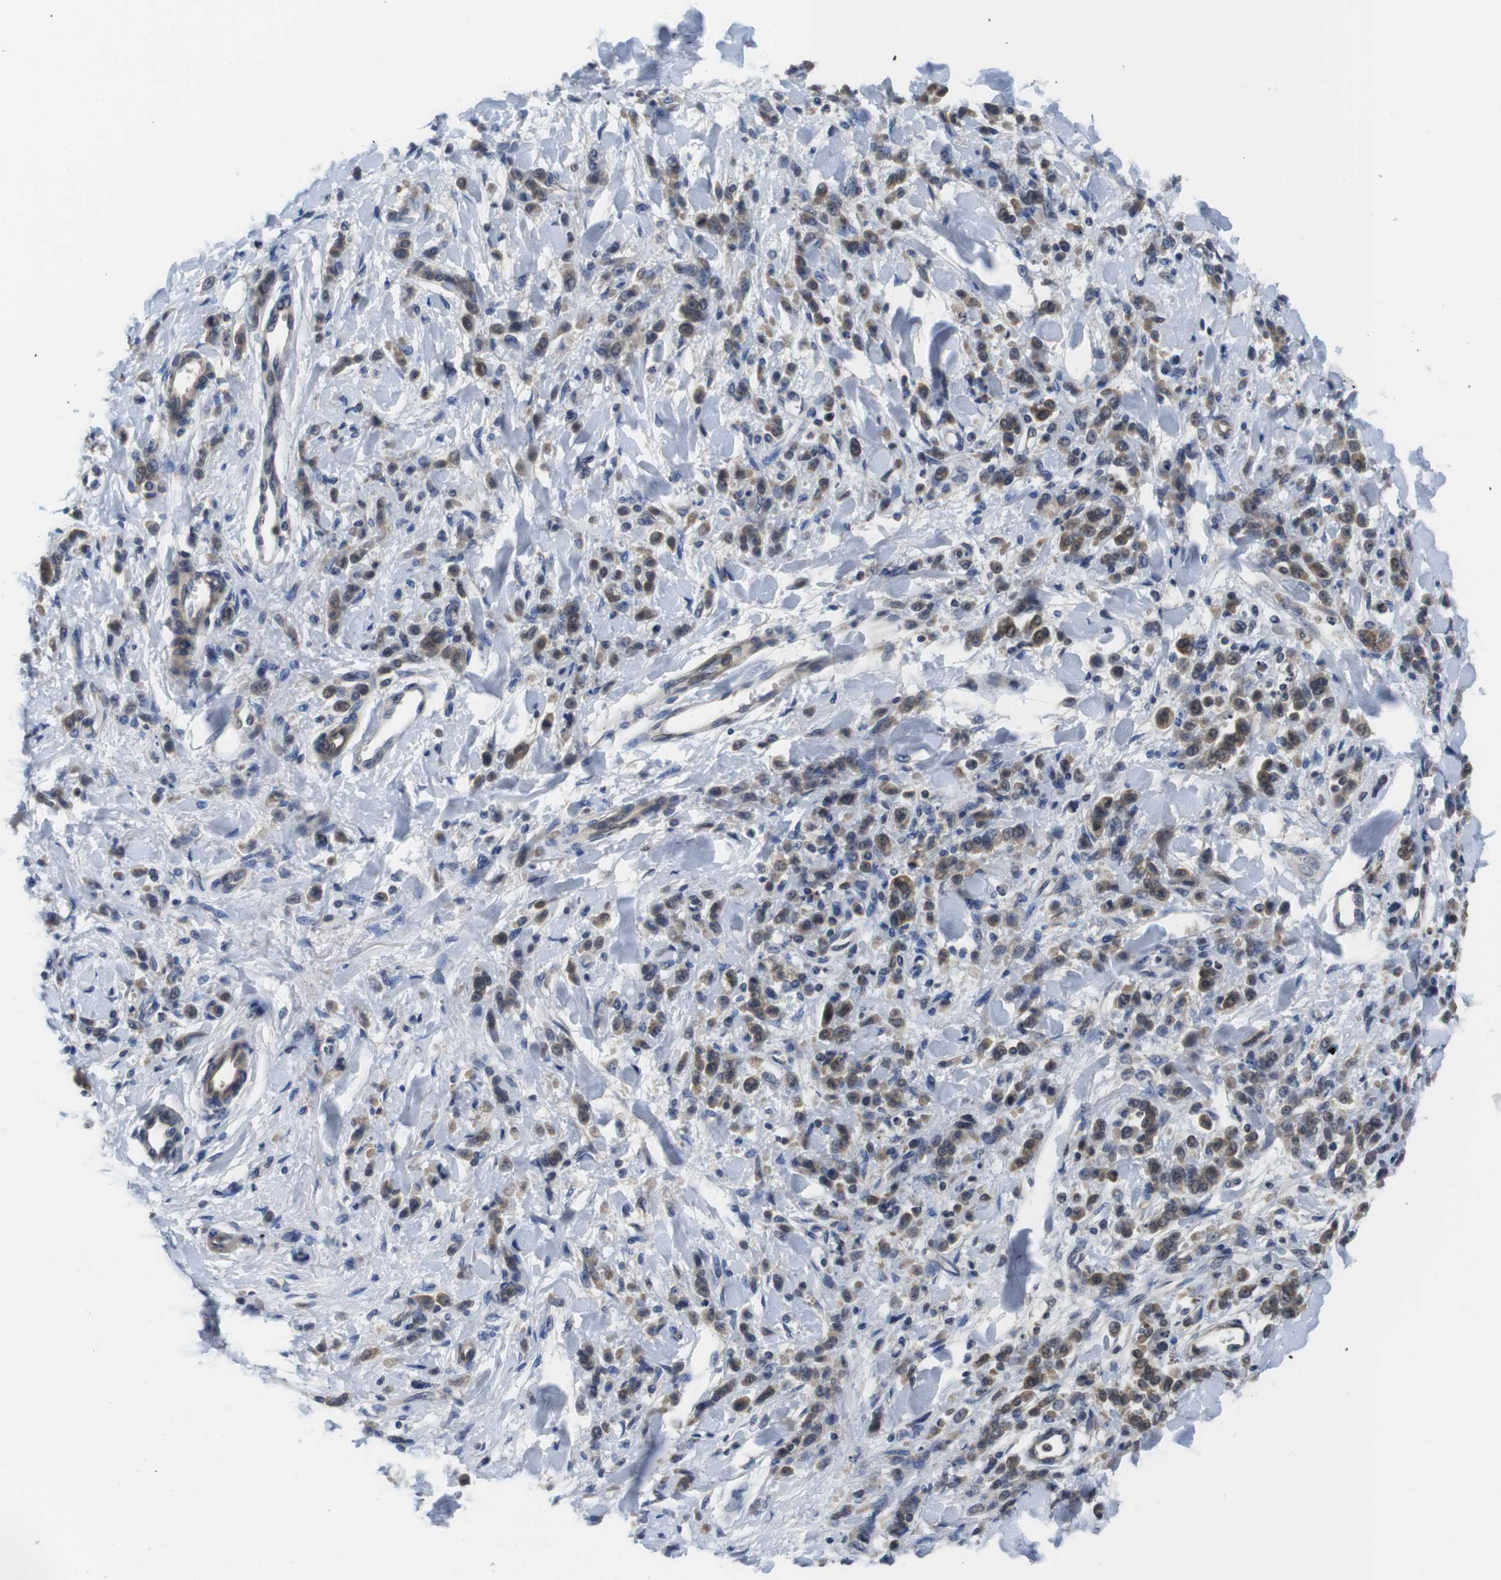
{"staining": {"intensity": "moderate", "quantity": ">75%", "location": "cytoplasmic/membranous,nuclear"}, "tissue": "stomach cancer", "cell_type": "Tumor cells", "image_type": "cancer", "snomed": [{"axis": "morphology", "description": "Normal tissue, NOS"}, {"axis": "morphology", "description": "Adenocarcinoma, NOS"}, {"axis": "topography", "description": "Stomach"}], "caption": "Human stomach adenocarcinoma stained with a protein marker reveals moderate staining in tumor cells.", "gene": "FADD", "patient": {"sex": "male", "age": 82}}